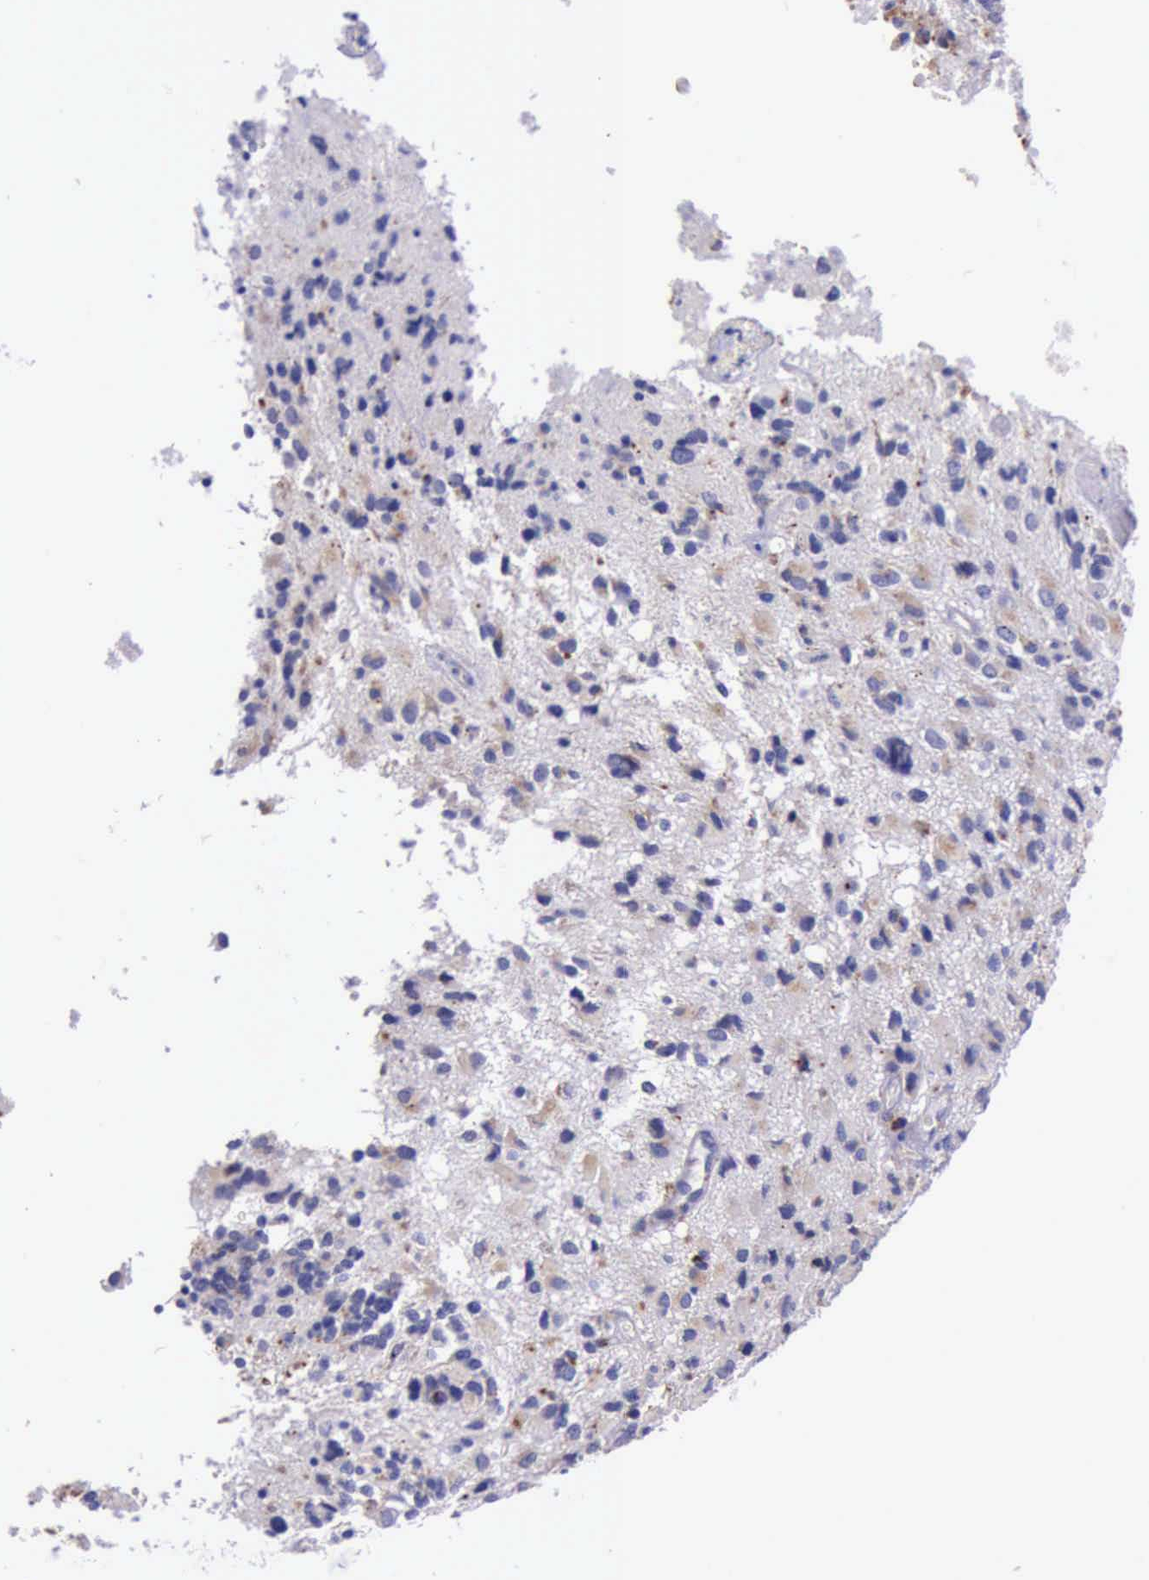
{"staining": {"intensity": "weak", "quantity": "<25%", "location": "cytoplasmic/membranous"}, "tissue": "glioma", "cell_type": "Tumor cells", "image_type": "cancer", "snomed": [{"axis": "morphology", "description": "Glioma, malignant, High grade"}, {"axis": "topography", "description": "Brain"}], "caption": "A high-resolution histopathology image shows immunohistochemistry (IHC) staining of glioma, which exhibits no significant staining in tumor cells. (Stains: DAB (3,3'-diaminobenzidine) IHC with hematoxylin counter stain, Microscopy: brightfield microscopy at high magnification).", "gene": "GLA", "patient": {"sex": "male", "age": 69}}